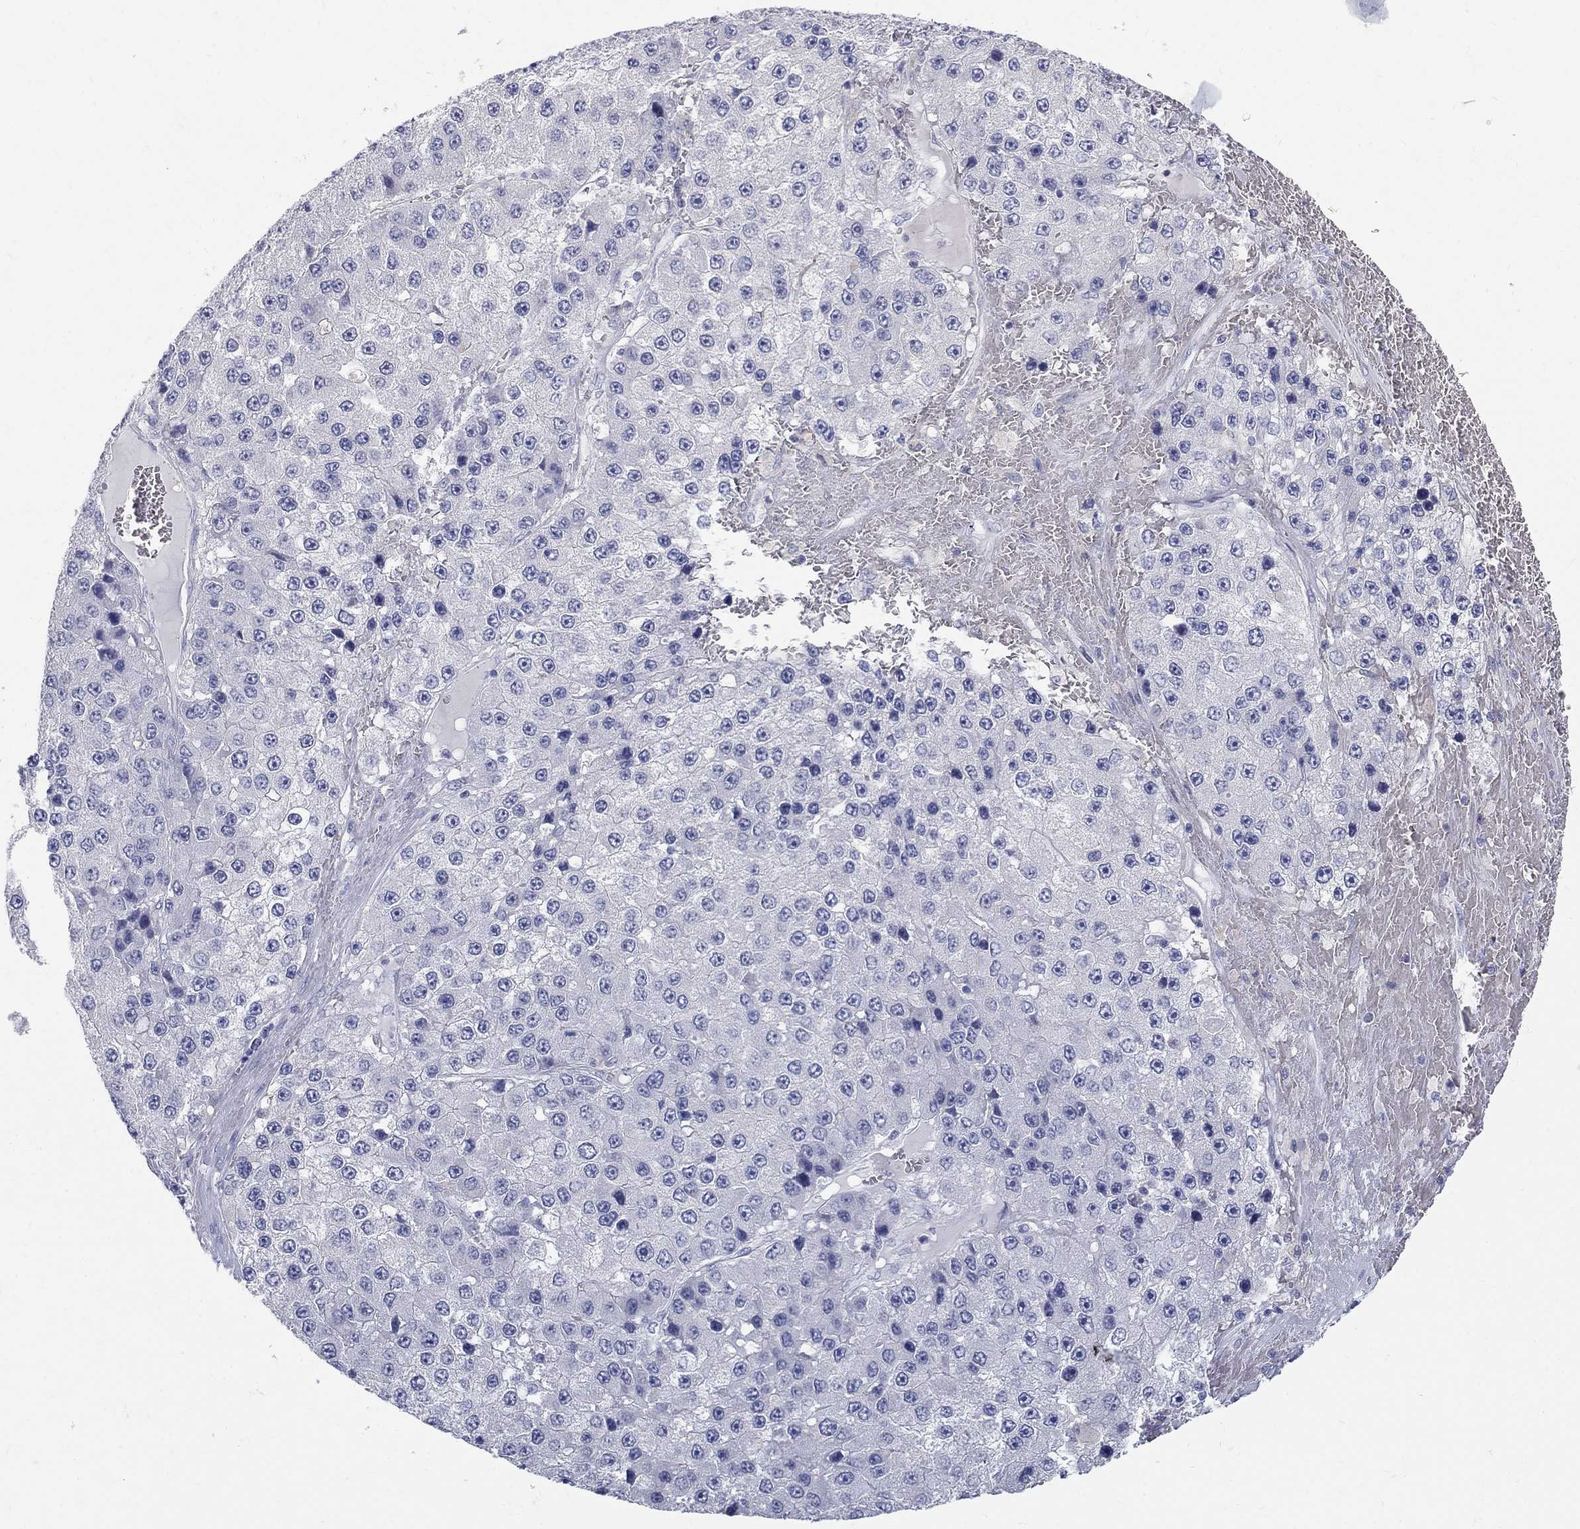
{"staining": {"intensity": "negative", "quantity": "none", "location": "none"}, "tissue": "liver cancer", "cell_type": "Tumor cells", "image_type": "cancer", "snomed": [{"axis": "morphology", "description": "Carcinoma, Hepatocellular, NOS"}, {"axis": "topography", "description": "Liver"}], "caption": "This is a histopathology image of immunohistochemistry staining of liver cancer (hepatocellular carcinoma), which shows no positivity in tumor cells.", "gene": "MAGEB6", "patient": {"sex": "female", "age": 73}}